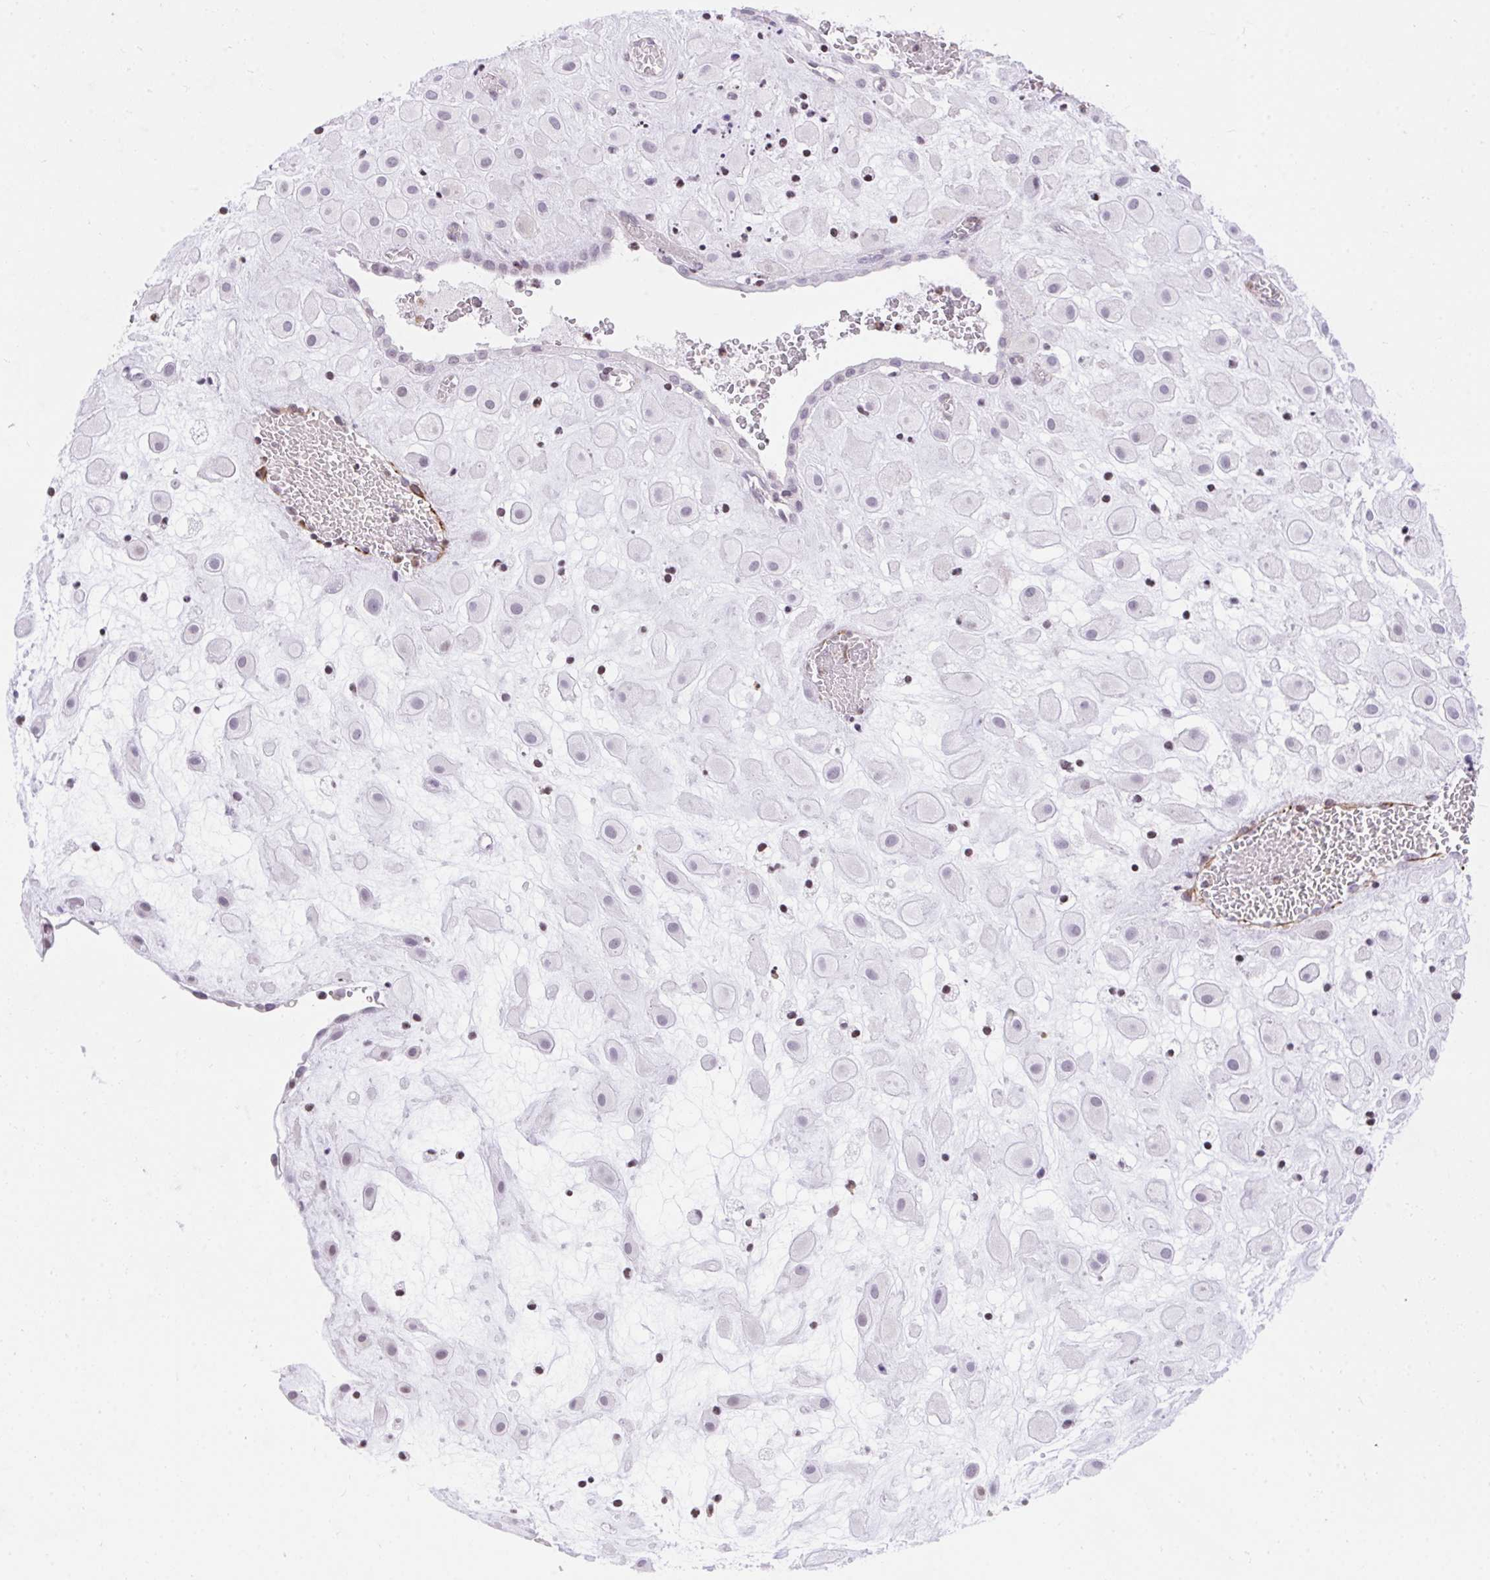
{"staining": {"intensity": "negative", "quantity": "none", "location": "none"}, "tissue": "placenta", "cell_type": "Decidual cells", "image_type": "normal", "snomed": [{"axis": "morphology", "description": "Normal tissue, NOS"}, {"axis": "topography", "description": "Placenta"}], "caption": "This is an immunohistochemistry histopathology image of unremarkable human placenta. There is no expression in decidual cells.", "gene": "KCNN4", "patient": {"sex": "female", "age": 24}}